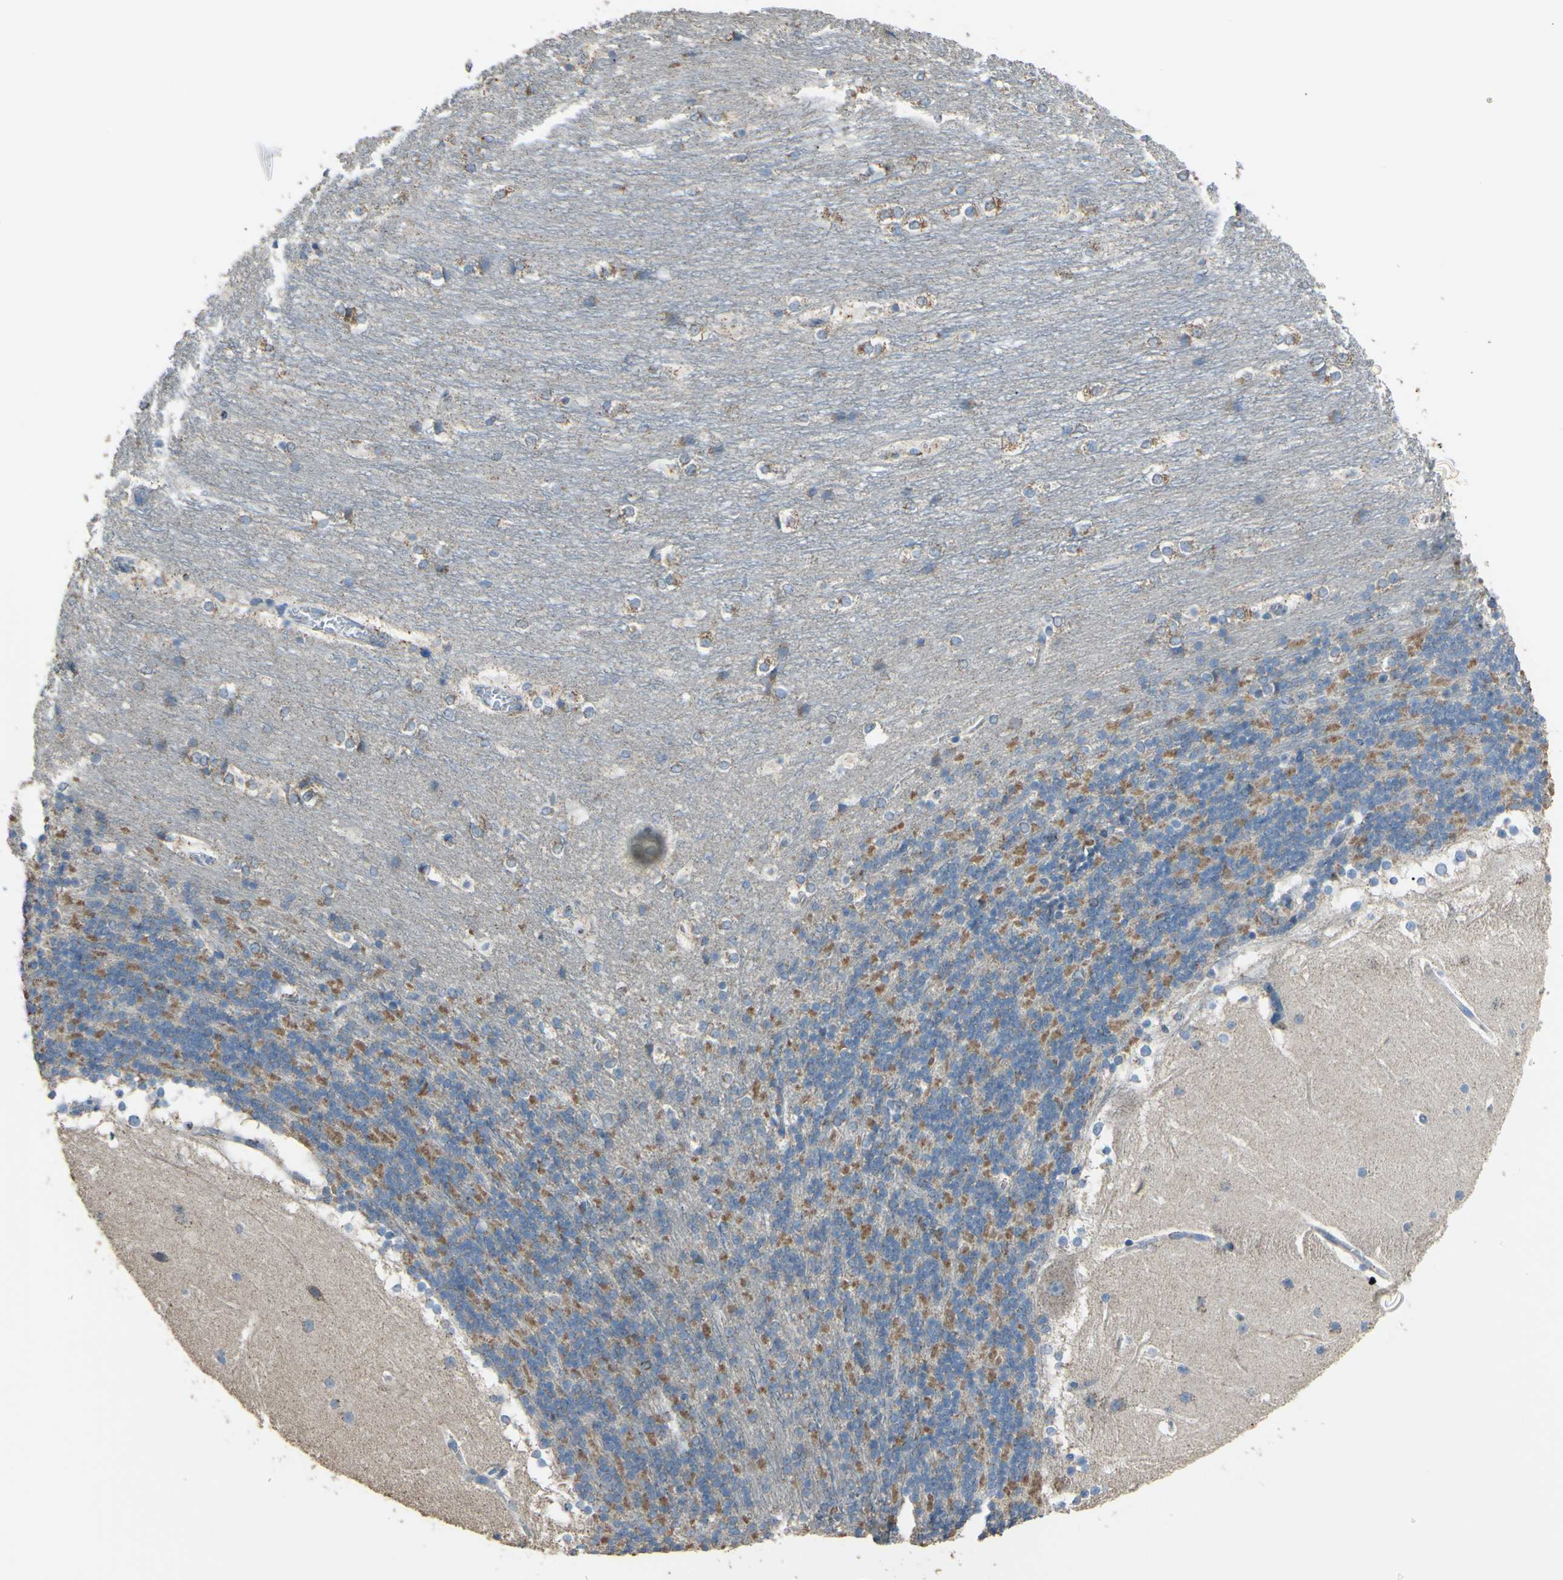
{"staining": {"intensity": "moderate", "quantity": "<25%", "location": "cytoplasmic/membranous"}, "tissue": "cerebellum", "cell_type": "Cells in granular layer", "image_type": "normal", "snomed": [{"axis": "morphology", "description": "Normal tissue, NOS"}, {"axis": "topography", "description": "Cerebellum"}], "caption": "This image exhibits benign cerebellum stained with immunohistochemistry to label a protein in brown. The cytoplasmic/membranous of cells in granular layer show moderate positivity for the protein. Nuclei are counter-stained blue.", "gene": "CMKLR2", "patient": {"sex": "female", "age": 19}}